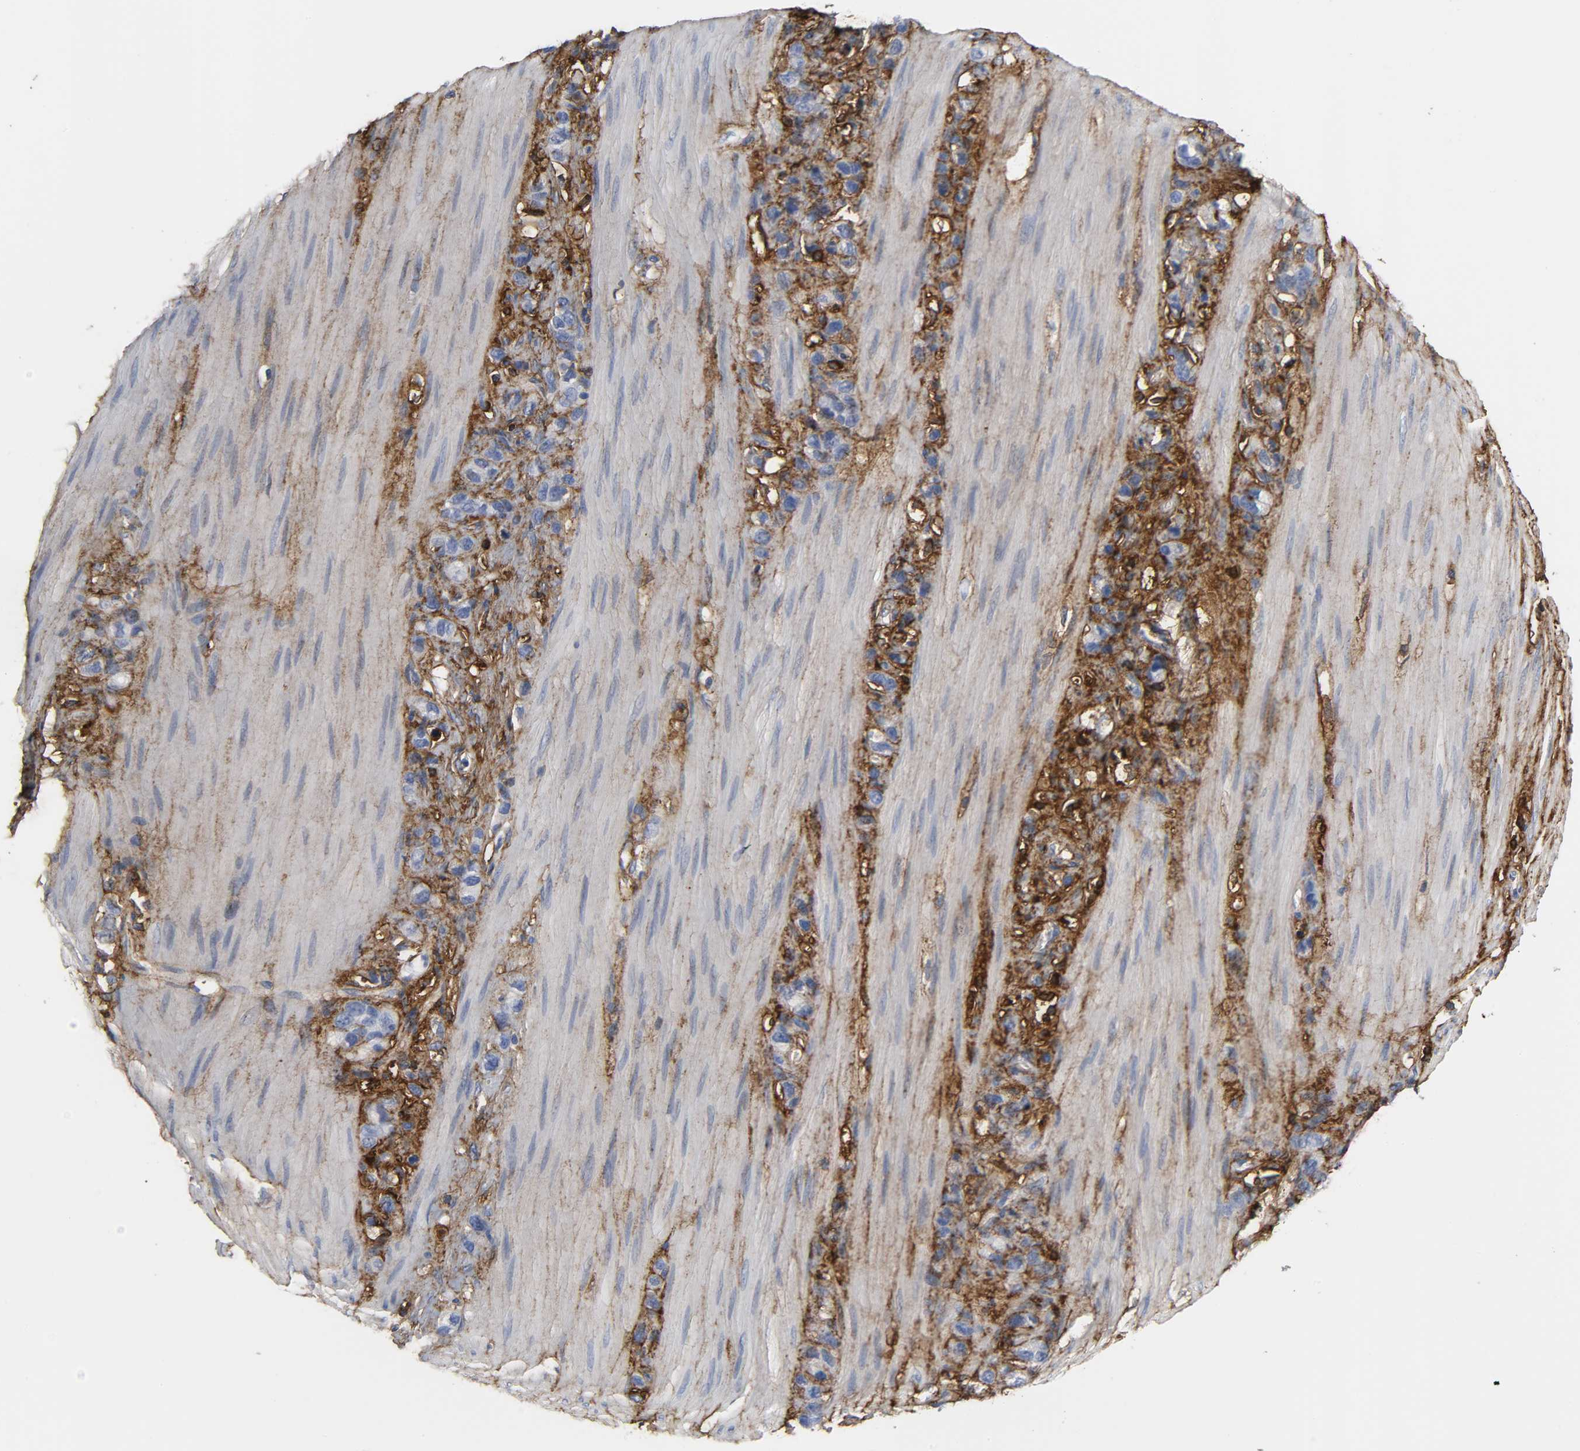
{"staining": {"intensity": "strong", "quantity": ">75%", "location": "cytoplasmic/membranous"}, "tissue": "stomach cancer", "cell_type": "Tumor cells", "image_type": "cancer", "snomed": [{"axis": "morphology", "description": "Normal tissue, NOS"}, {"axis": "morphology", "description": "Adenocarcinoma, NOS"}, {"axis": "morphology", "description": "Adenocarcinoma, High grade"}, {"axis": "topography", "description": "Stomach, upper"}, {"axis": "topography", "description": "Stomach"}], "caption": "Approximately >75% of tumor cells in stomach adenocarcinoma demonstrate strong cytoplasmic/membranous protein positivity as visualized by brown immunohistochemical staining.", "gene": "FBLN1", "patient": {"sex": "female", "age": 65}}